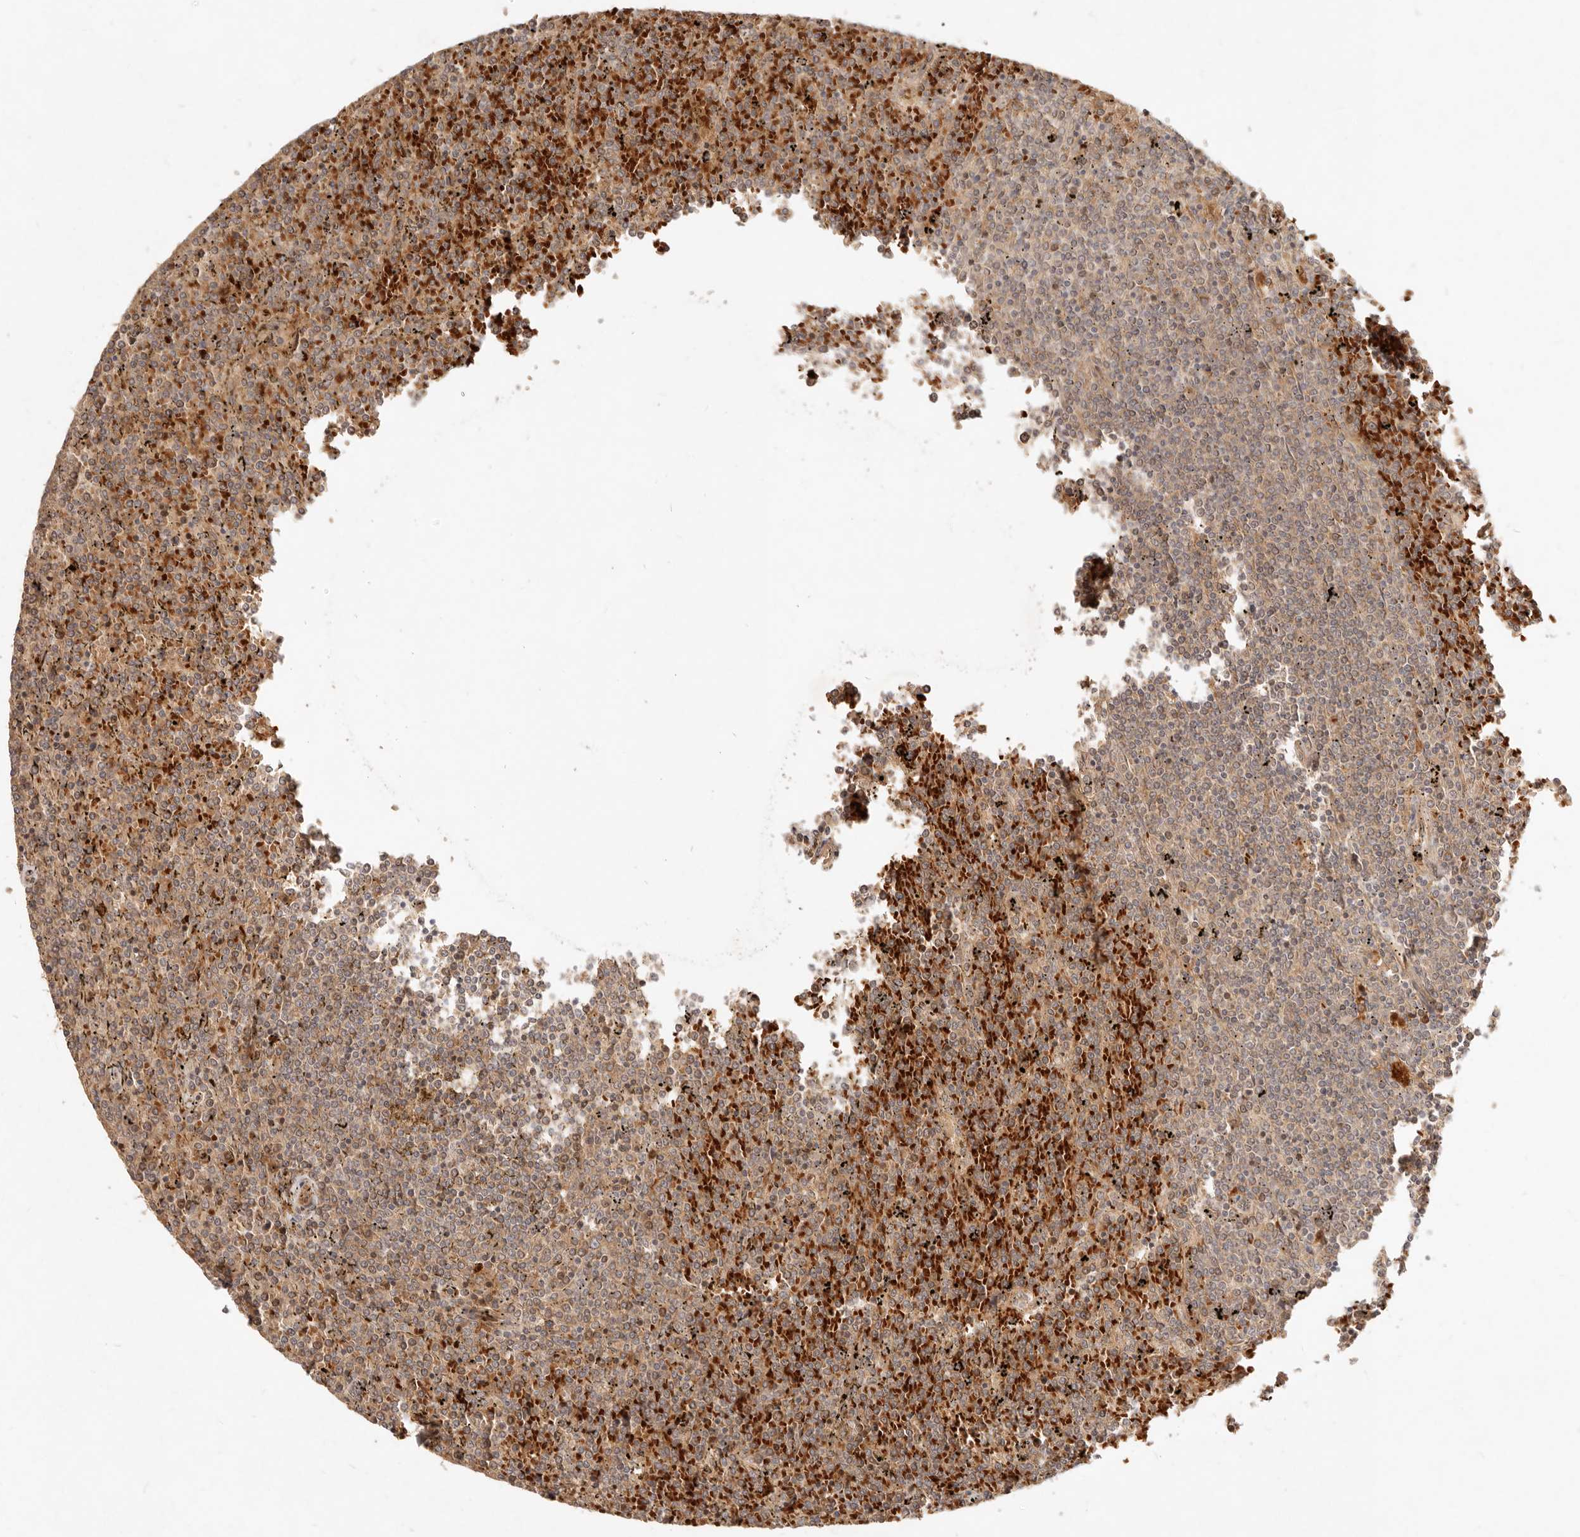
{"staining": {"intensity": "moderate", "quantity": "25%-75%", "location": "cytoplasmic/membranous"}, "tissue": "lymphoma", "cell_type": "Tumor cells", "image_type": "cancer", "snomed": [{"axis": "morphology", "description": "Malignant lymphoma, non-Hodgkin's type, Low grade"}, {"axis": "topography", "description": "Spleen"}], "caption": "Approximately 25%-75% of tumor cells in human lymphoma reveal moderate cytoplasmic/membranous protein positivity as visualized by brown immunohistochemical staining.", "gene": "FREM2", "patient": {"sex": "female", "age": 19}}